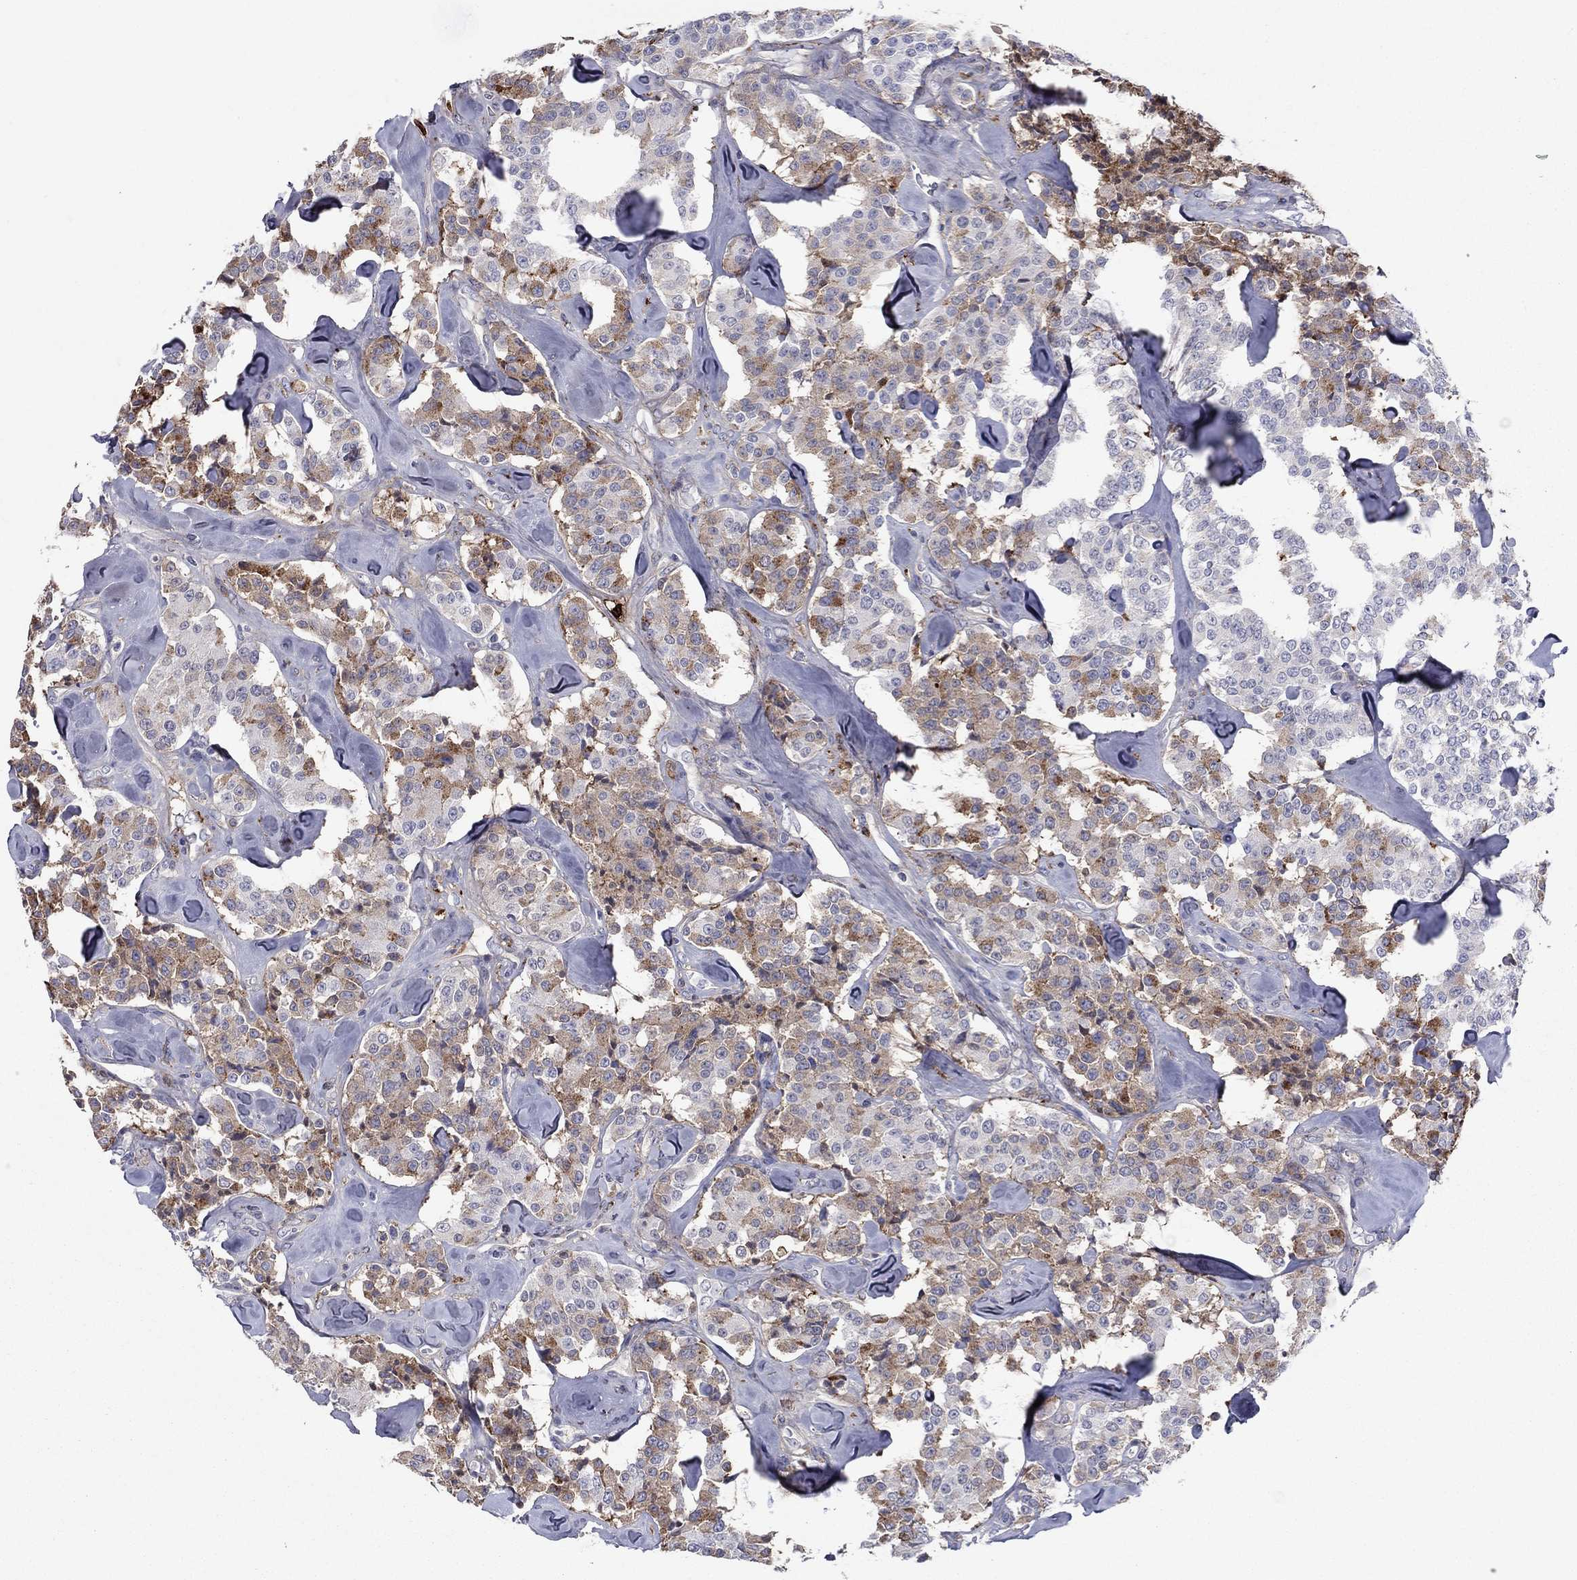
{"staining": {"intensity": "moderate", "quantity": "25%-75%", "location": "cytoplasmic/membranous"}, "tissue": "carcinoid", "cell_type": "Tumor cells", "image_type": "cancer", "snomed": [{"axis": "morphology", "description": "Carcinoid, malignant, NOS"}, {"axis": "topography", "description": "Pancreas"}], "caption": "Tumor cells show medium levels of moderate cytoplasmic/membranous staining in about 25%-75% of cells in human malignant carcinoid.", "gene": "HPX", "patient": {"sex": "male", "age": 41}}